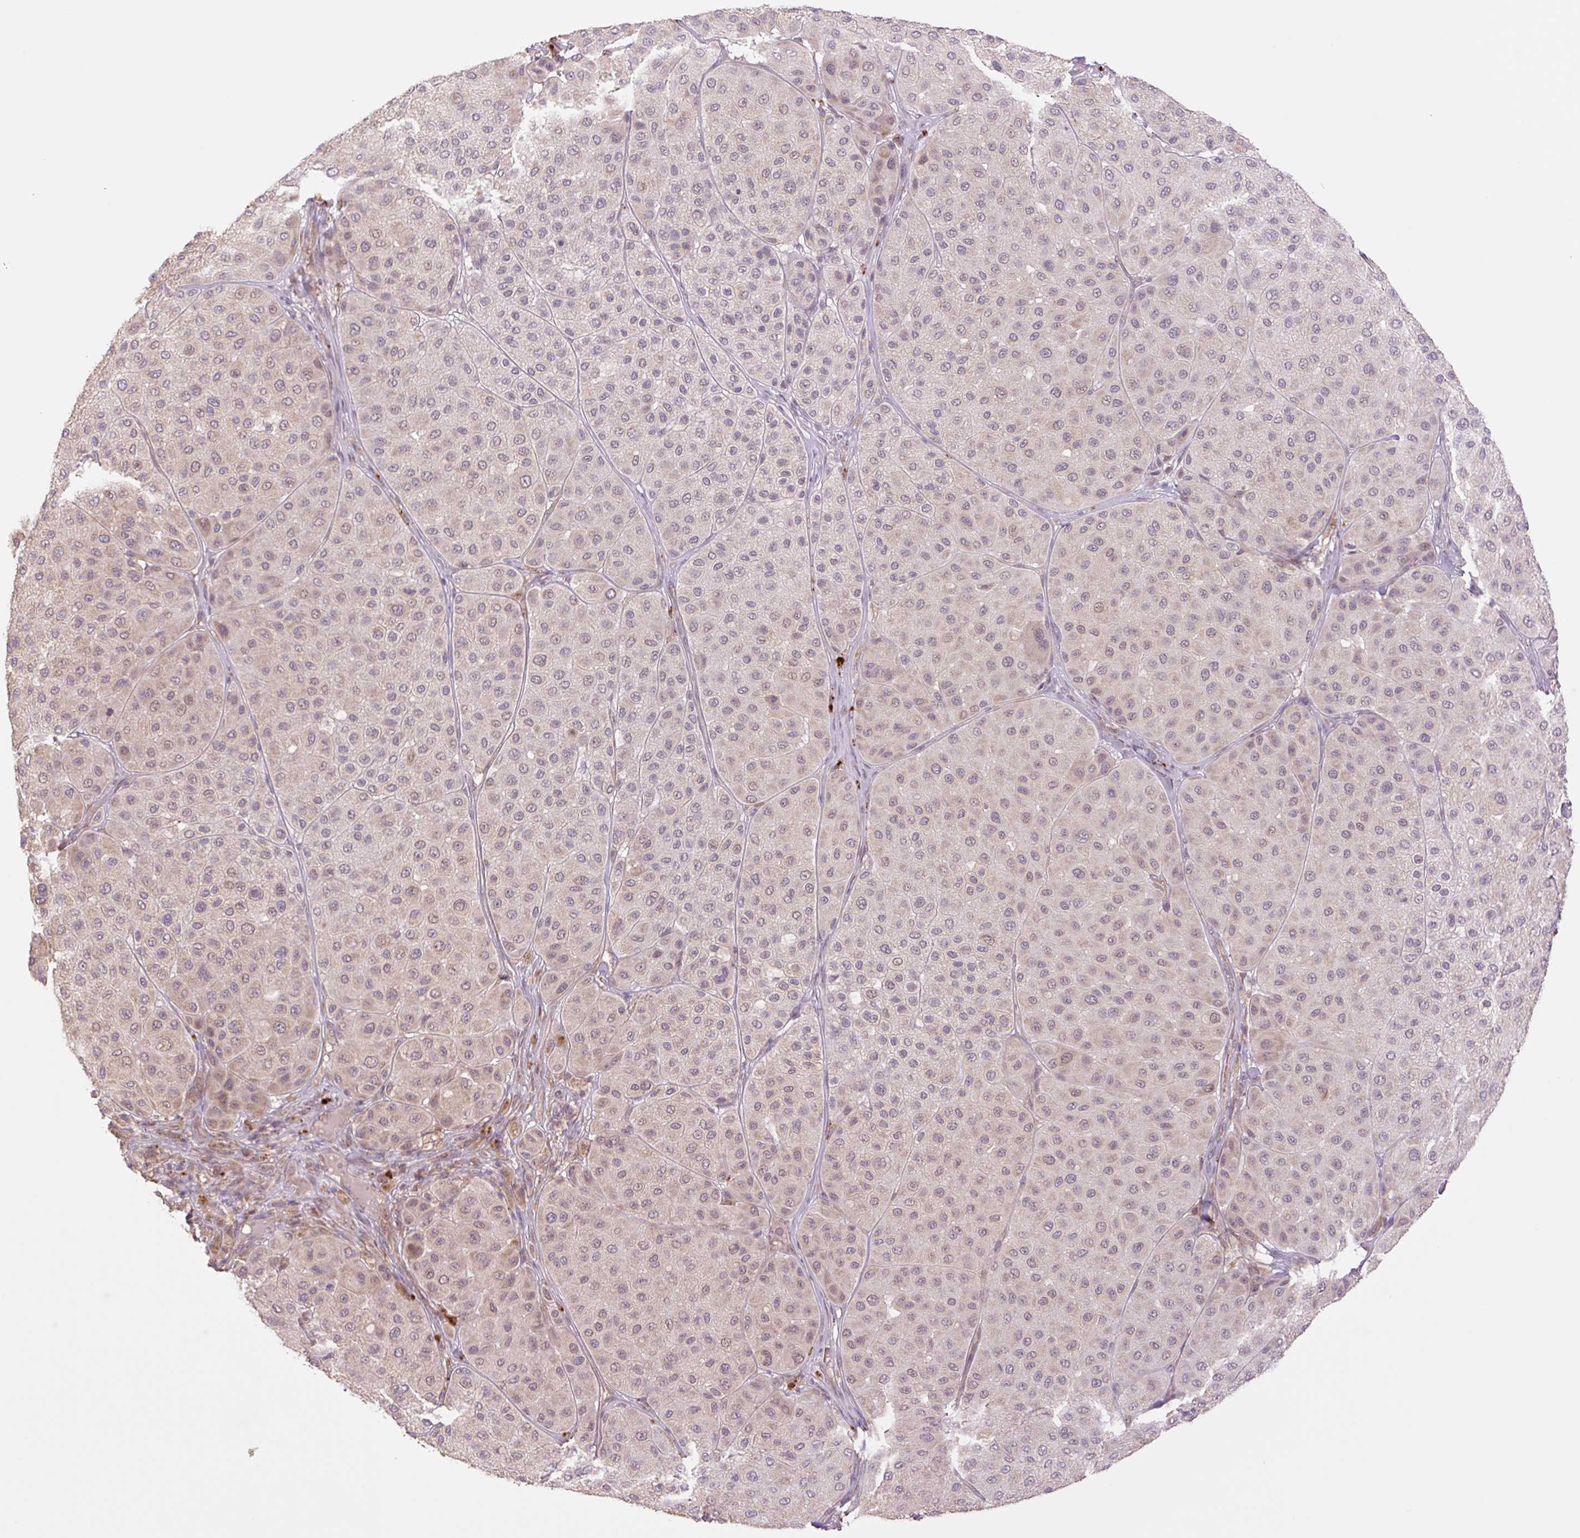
{"staining": {"intensity": "weak", "quantity": "25%-75%", "location": "cytoplasmic/membranous,nuclear"}, "tissue": "melanoma", "cell_type": "Tumor cells", "image_type": "cancer", "snomed": [{"axis": "morphology", "description": "Malignant melanoma, Metastatic site"}, {"axis": "topography", "description": "Smooth muscle"}], "caption": "Brown immunohistochemical staining in malignant melanoma (metastatic site) exhibits weak cytoplasmic/membranous and nuclear positivity in about 25%-75% of tumor cells.", "gene": "YJU2B", "patient": {"sex": "male", "age": 41}}